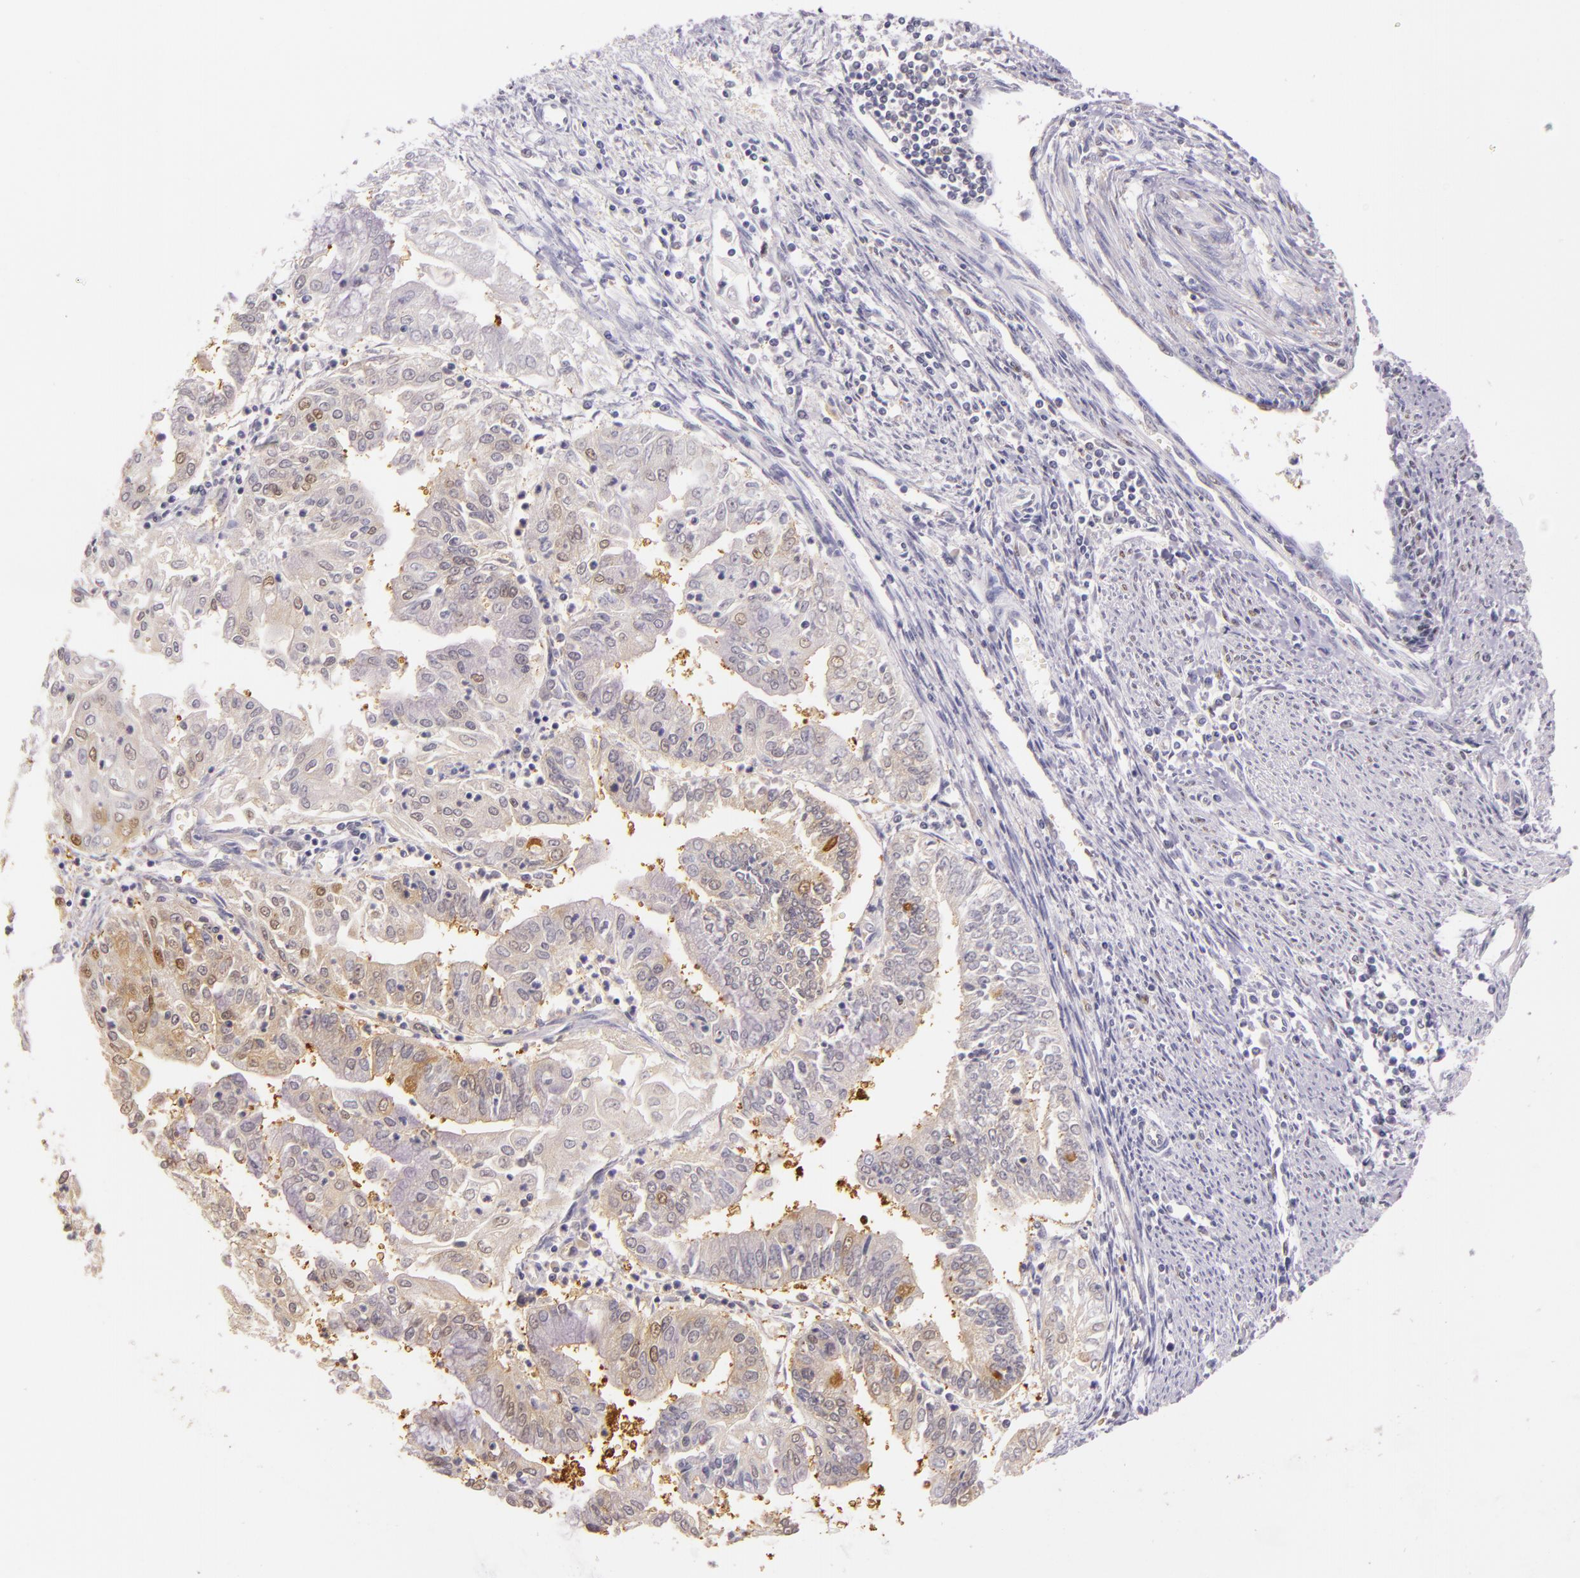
{"staining": {"intensity": "weak", "quantity": "<25%", "location": "cytoplasmic/membranous,nuclear"}, "tissue": "endometrial cancer", "cell_type": "Tumor cells", "image_type": "cancer", "snomed": [{"axis": "morphology", "description": "Adenocarcinoma, NOS"}, {"axis": "topography", "description": "Endometrium"}], "caption": "Immunohistochemistry of endometrial adenocarcinoma shows no staining in tumor cells.", "gene": "HSPA8", "patient": {"sex": "female", "age": 75}}